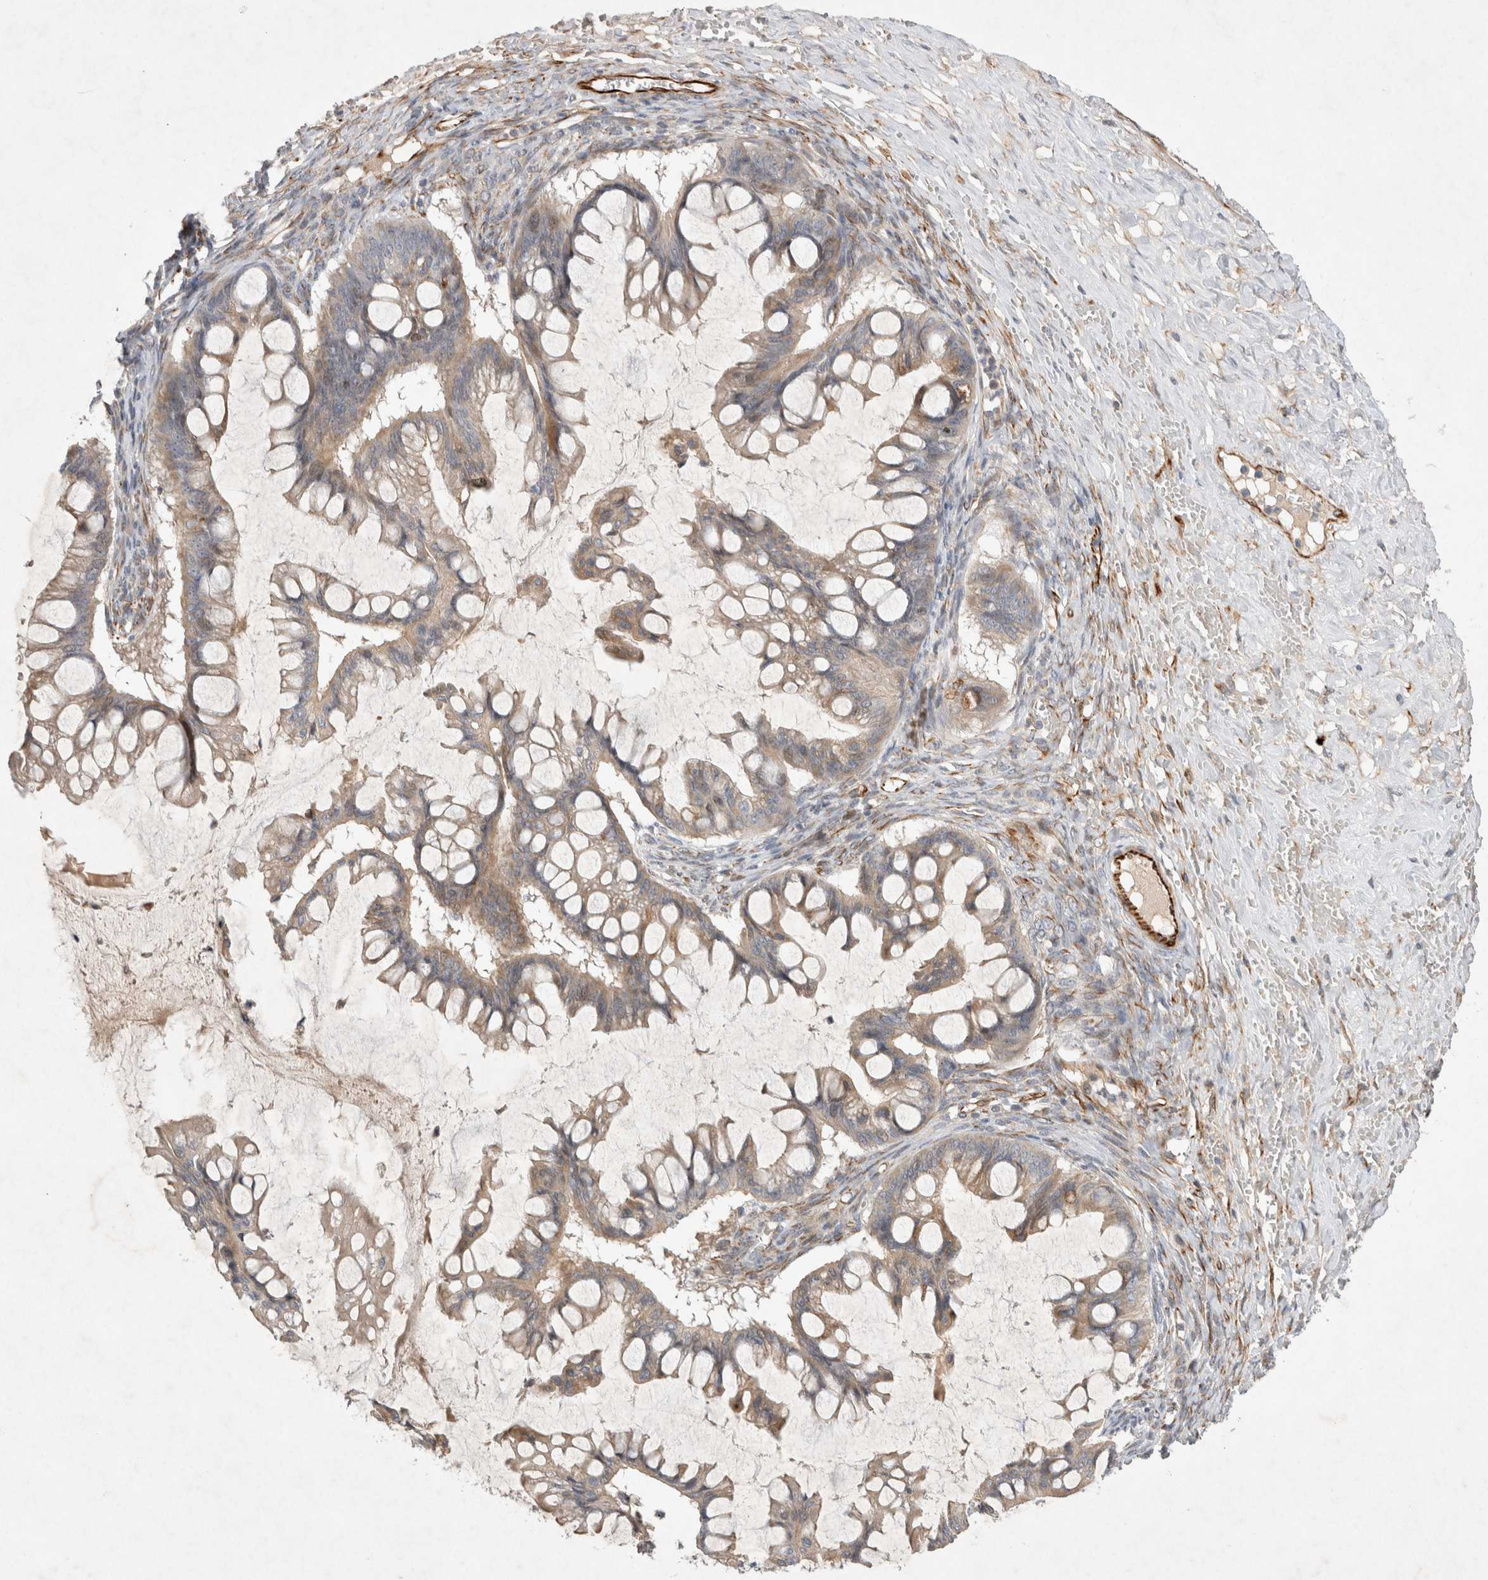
{"staining": {"intensity": "weak", "quantity": "25%-75%", "location": "cytoplasmic/membranous"}, "tissue": "ovarian cancer", "cell_type": "Tumor cells", "image_type": "cancer", "snomed": [{"axis": "morphology", "description": "Cystadenocarcinoma, mucinous, NOS"}, {"axis": "topography", "description": "Ovary"}], "caption": "High-power microscopy captured an immunohistochemistry (IHC) histopathology image of mucinous cystadenocarcinoma (ovarian), revealing weak cytoplasmic/membranous expression in about 25%-75% of tumor cells. The staining is performed using DAB brown chromogen to label protein expression. The nuclei are counter-stained blue using hematoxylin.", "gene": "NMU", "patient": {"sex": "female", "age": 73}}